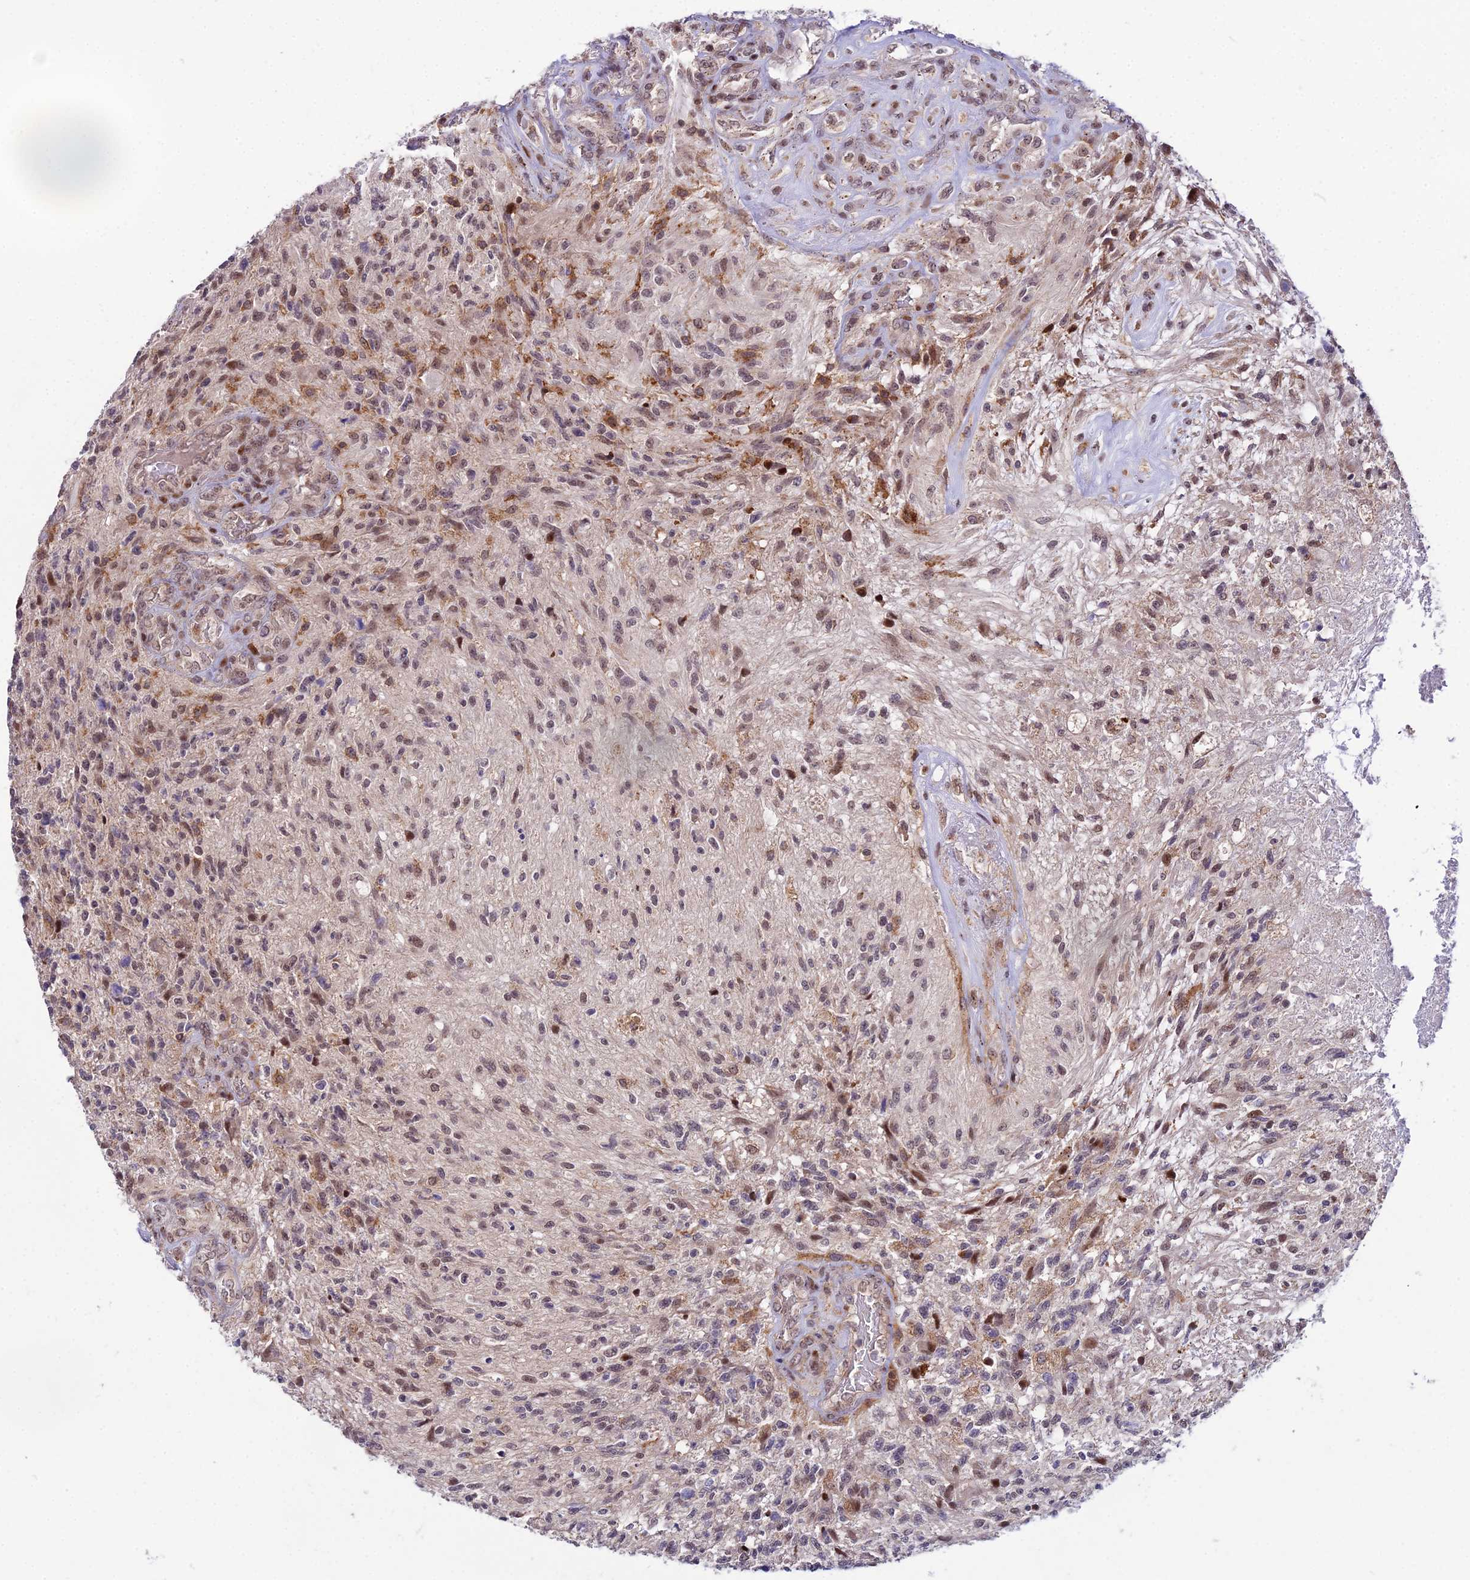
{"staining": {"intensity": "weak", "quantity": "25%-75%", "location": "cytoplasmic/membranous"}, "tissue": "glioma", "cell_type": "Tumor cells", "image_type": "cancer", "snomed": [{"axis": "morphology", "description": "Glioma, malignant, High grade"}, {"axis": "topography", "description": "Brain"}], "caption": "A brown stain highlights weak cytoplasmic/membranous expression of a protein in malignant high-grade glioma tumor cells. Using DAB (3,3'-diaminobenzidine) (brown) and hematoxylin (blue) stains, captured at high magnification using brightfield microscopy.", "gene": "CIB3", "patient": {"sex": "male", "age": 56}}